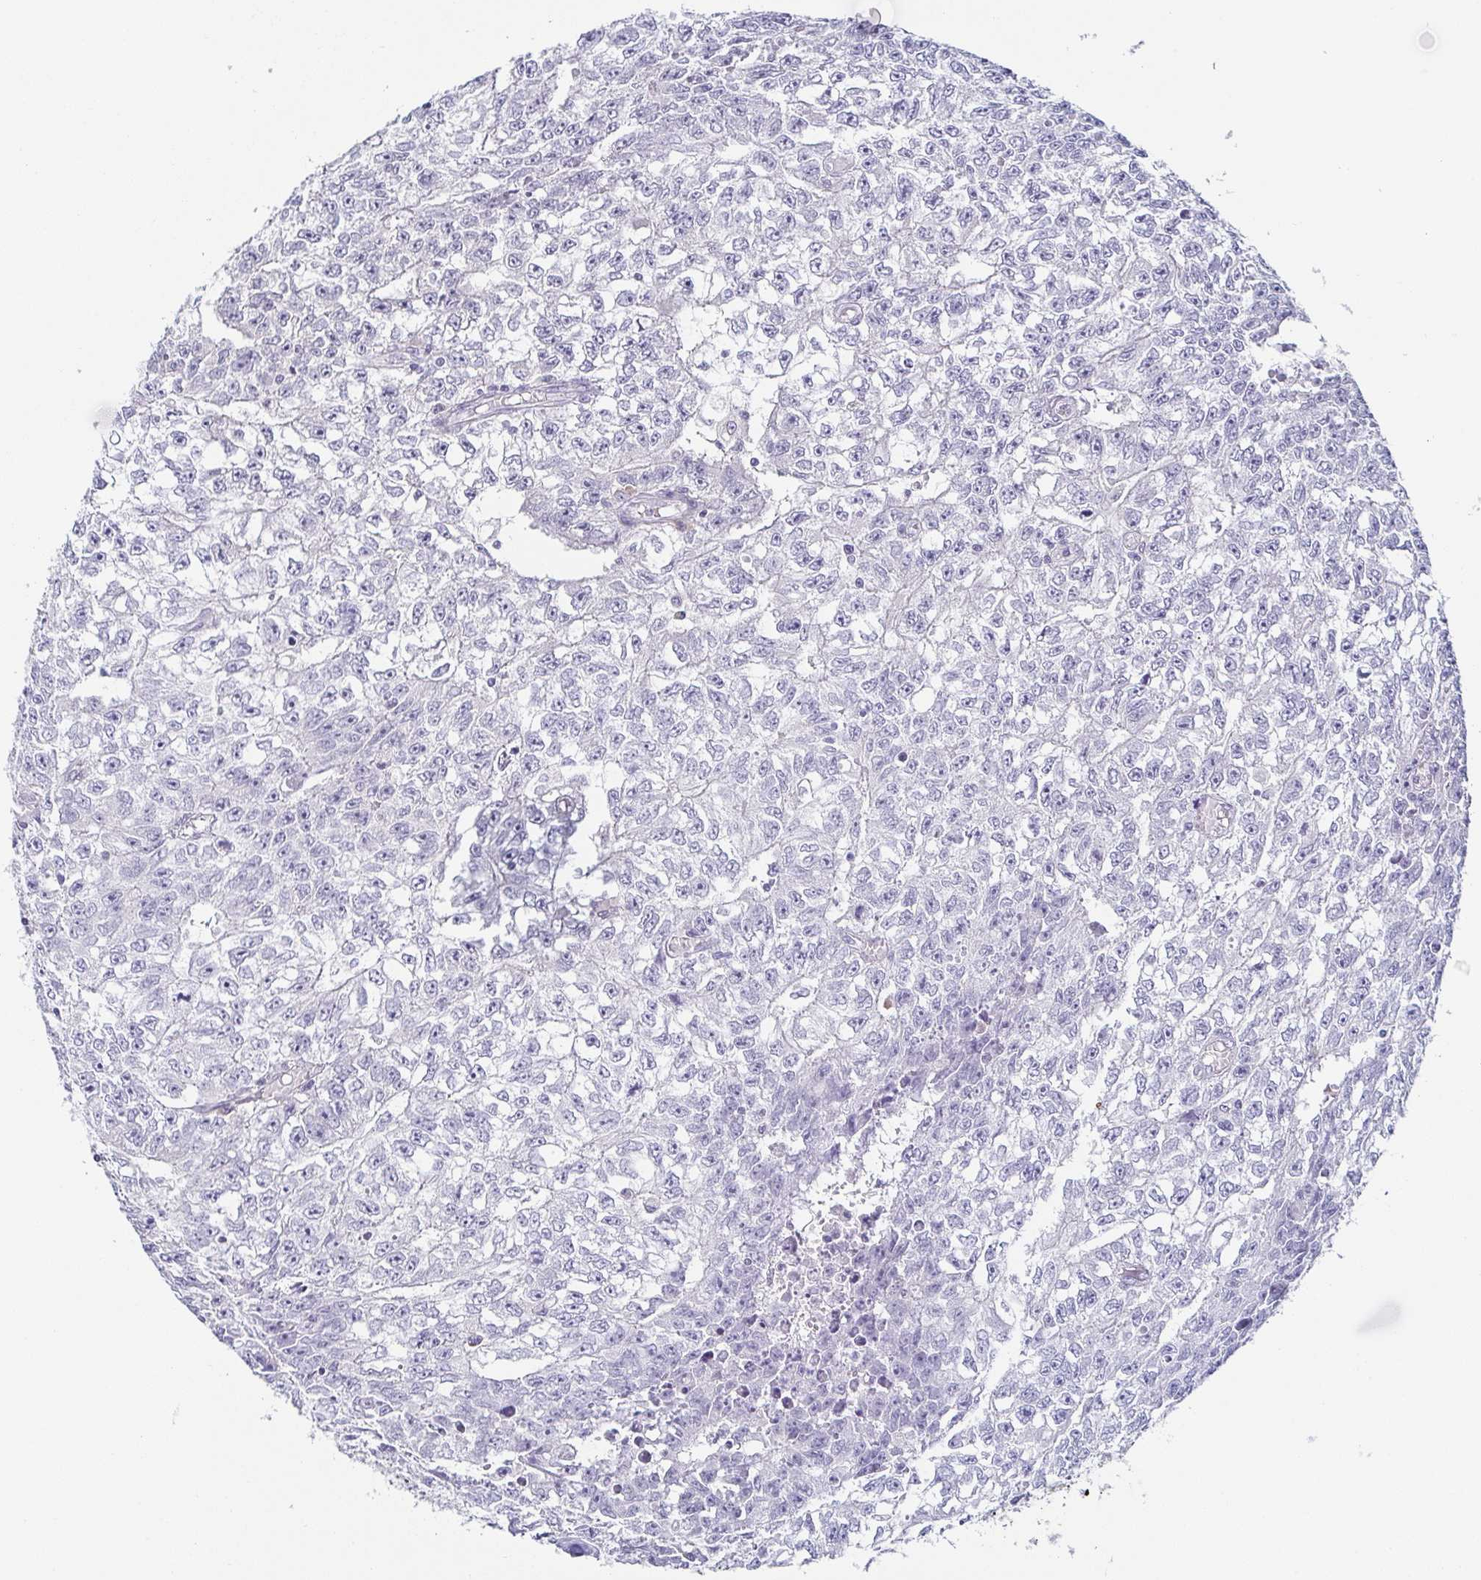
{"staining": {"intensity": "negative", "quantity": "none", "location": "none"}, "tissue": "testis cancer", "cell_type": "Tumor cells", "image_type": "cancer", "snomed": [{"axis": "morphology", "description": "Carcinoma, Embryonal, NOS"}, {"axis": "morphology", "description": "Teratoma, malignant, NOS"}, {"axis": "topography", "description": "Testis"}], "caption": "Testis embryonal carcinoma was stained to show a protein in brown. There is no significant positivity in tumor cells.", "gene": "PRR27", "patient": {"sex": "male", "age": 24}}